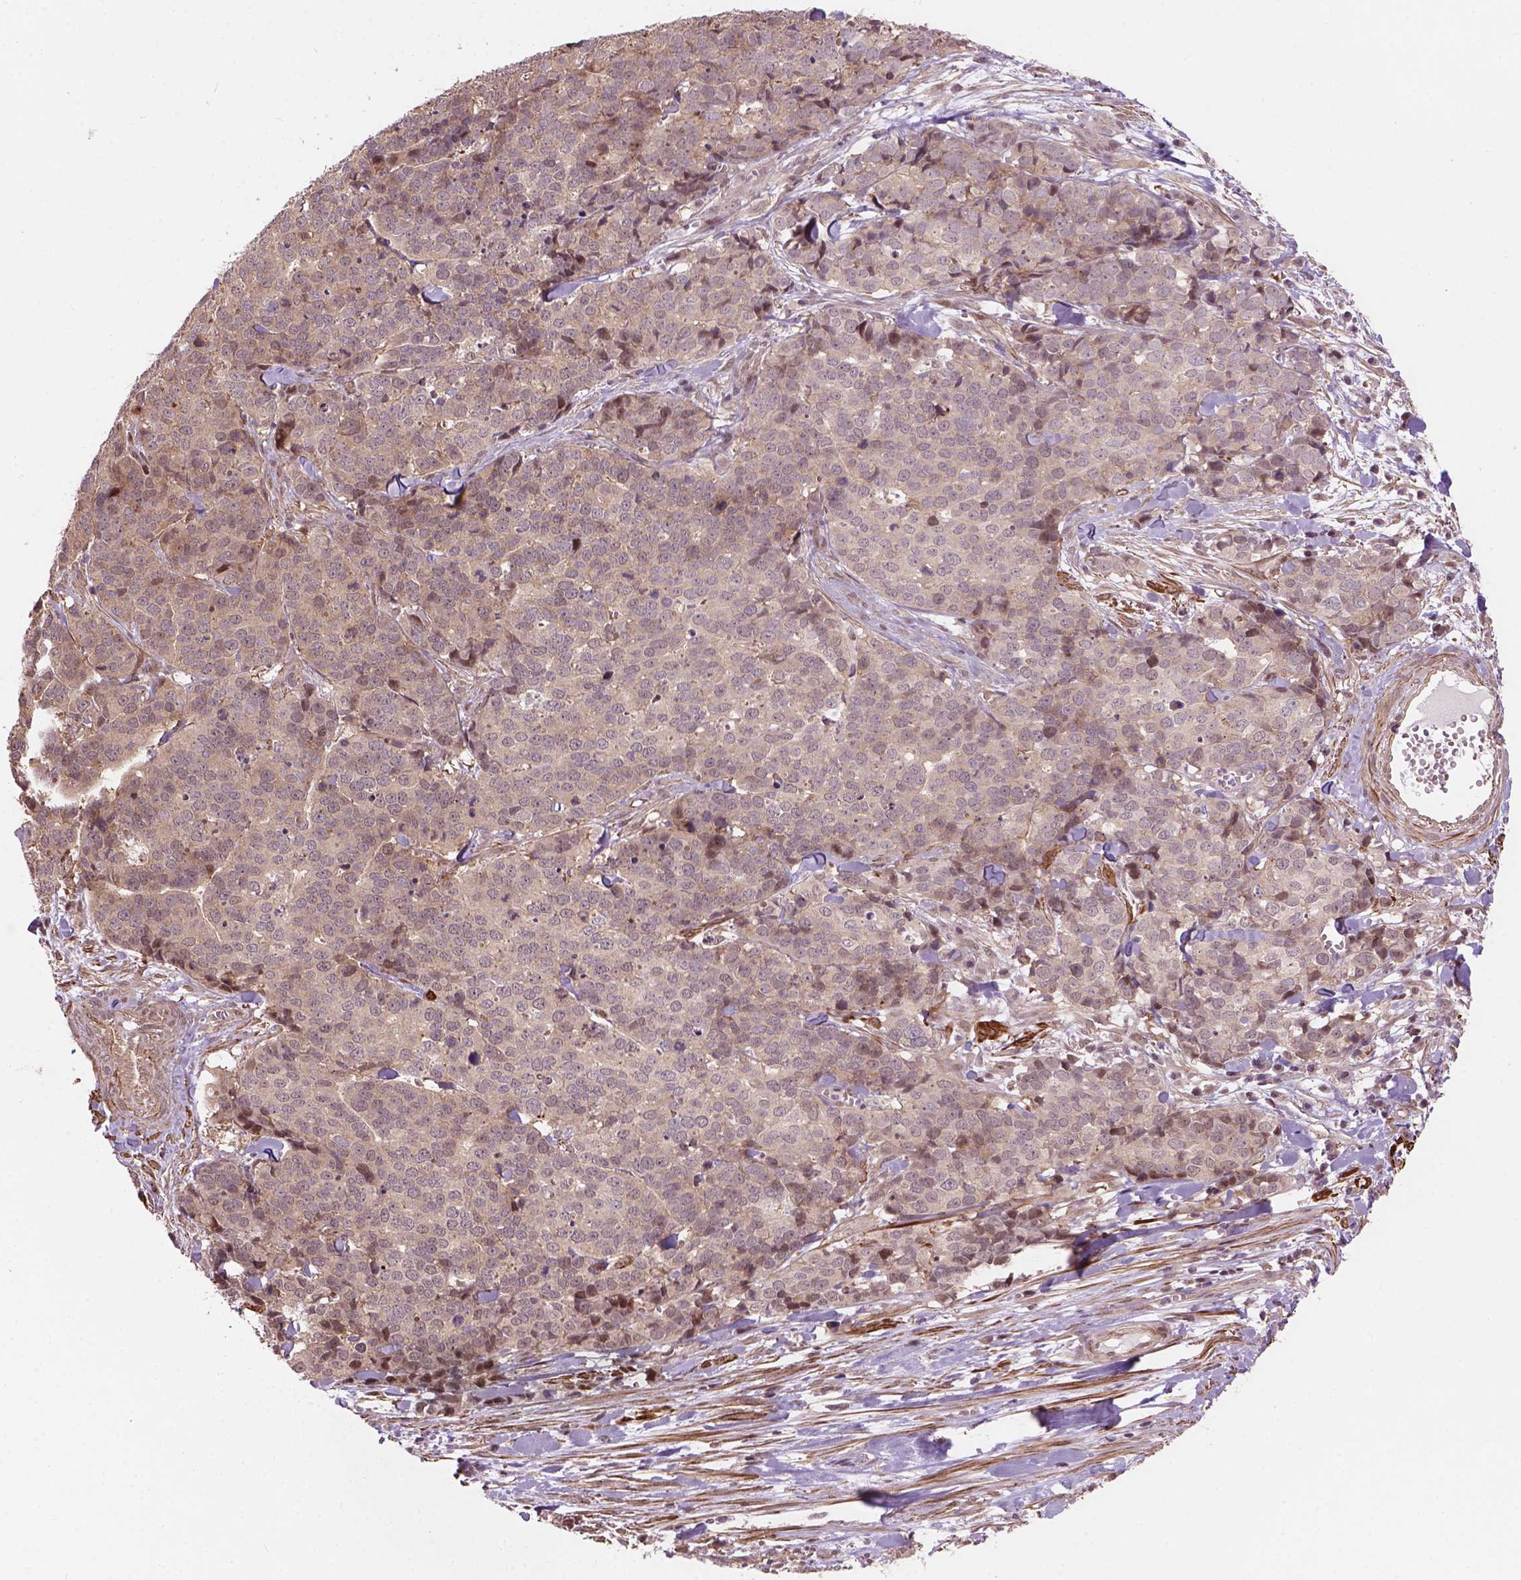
{"staining": {"intensity": "weak", "quantity": ">75%", "location": "cytoplasmic/membranous,nuclear"}, "tissue": "ovarian cancer", "cell_type": "Tumor cells", "image_type": "cancer", "snomed": [{"axis": "morphology", "description": "Carcinoma, endometroid"}, {"axis": "topography", "description": "Ovary"}], "caption": "This is a histology image of IHC staining of ovarian cancer (endometroid carcinoma), which shows weak expression in the cytoplasmic/membranous and nuclear of tumor cells.", "gene": "PSMD11", "patient": {"sex": "female", "age": 65}}